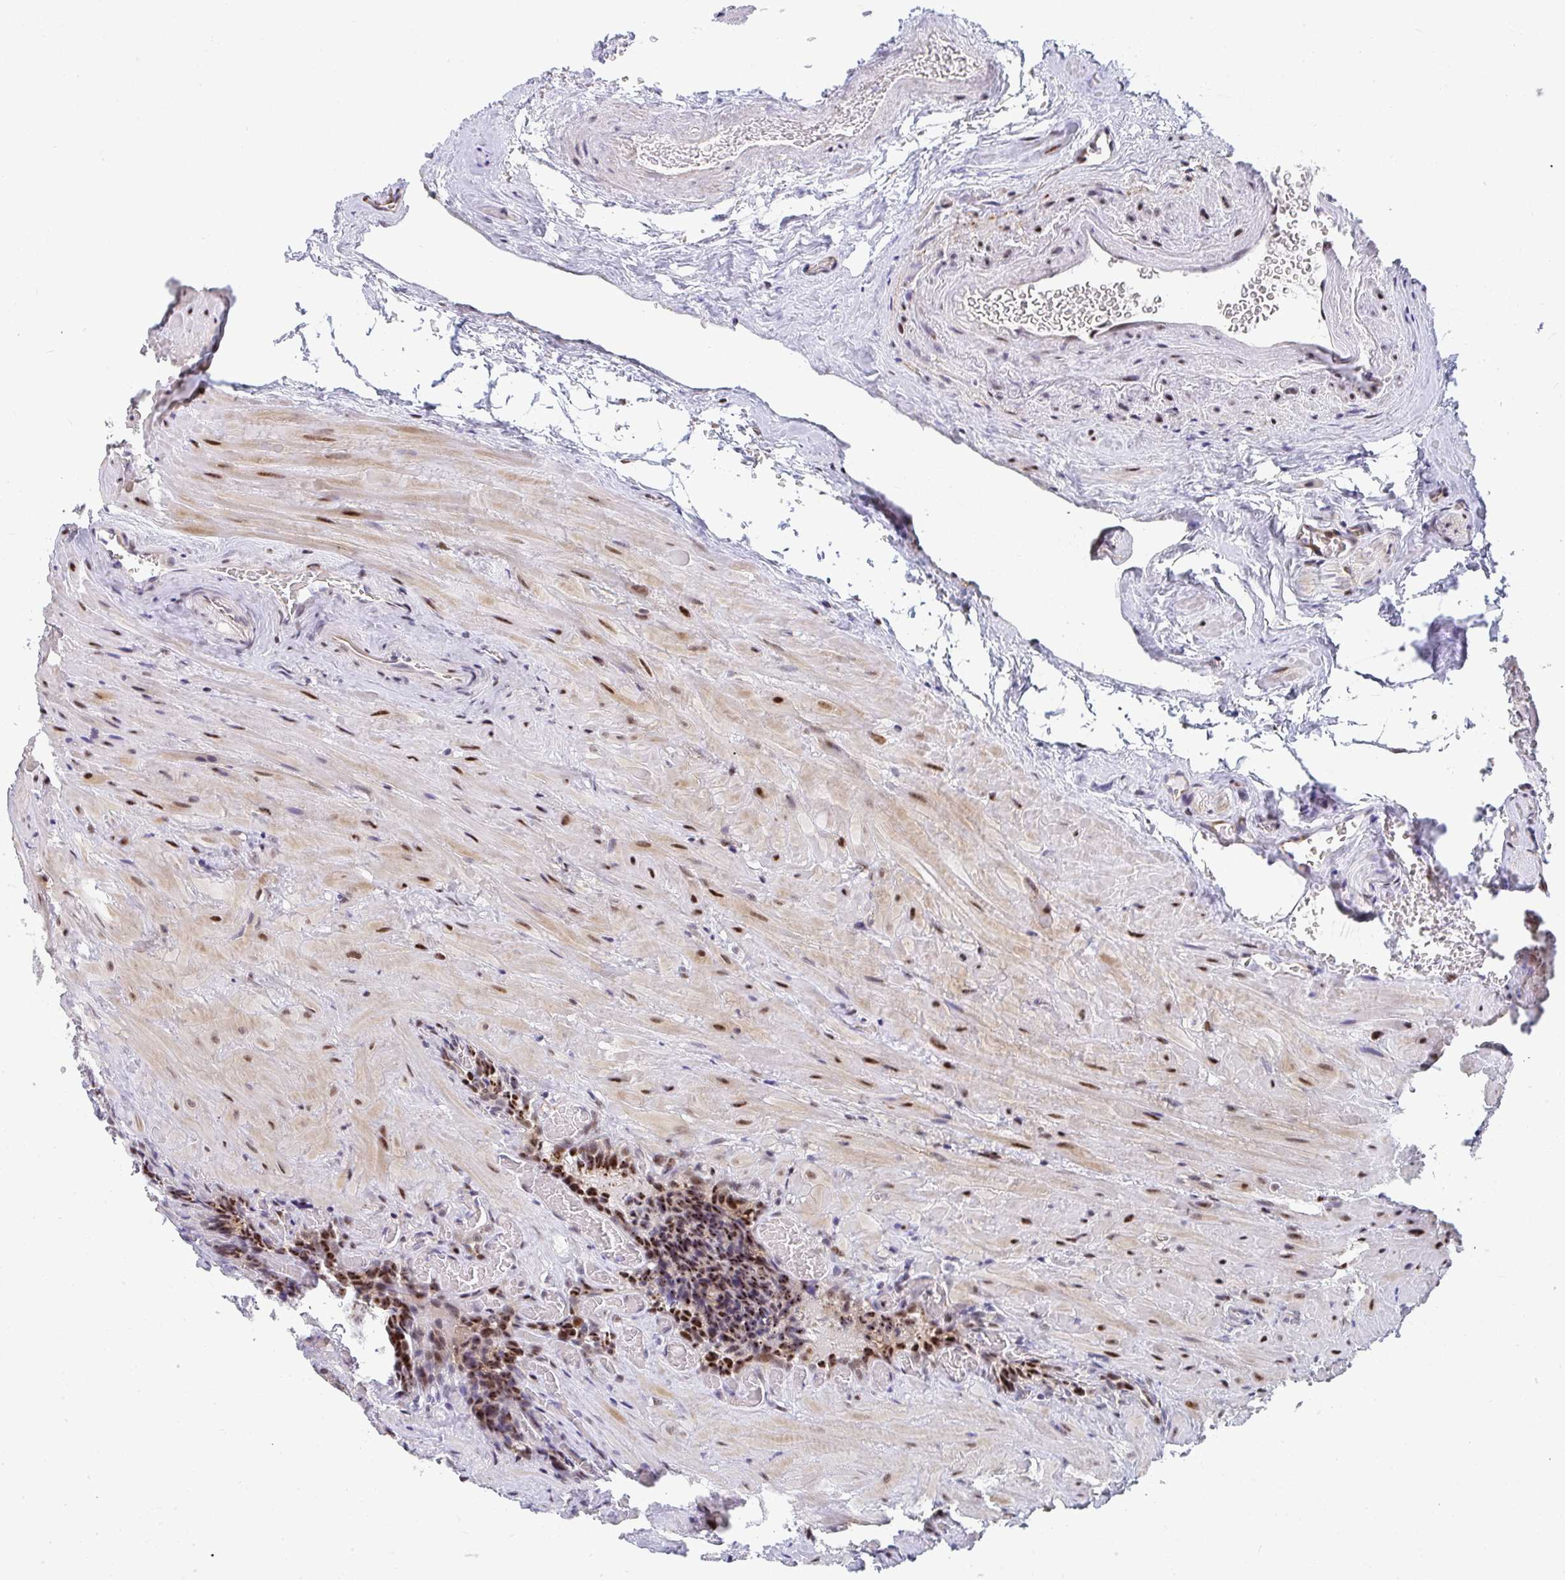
{"staining": {"intensity": "moderate", "quantity": "25%-75%", "location": "cytoplasmic/membranous,nuclear"}, "tissue": "seminal vesicle", "cell_type": "Glandular cells", "image_type": "normal", "snomed": [{"axis": "morphology", "description": "Normal tissue, NOS"}, {"axis": "topography", "description": "Seminal veicle"}], "caption": "High-magnification brightfield microscopy of normal seminal vesicle stained with DAB (3,3'-diaminobenzidine) (brown) and counterstained with hematoxylin (blue). glandular cells exhibit moderate cytoplasmic/membranous,nuclear positivity is present in about25%-75% of cells.", "gene": "ZIC3", "patient": {"sex": "male", "age": 47}}